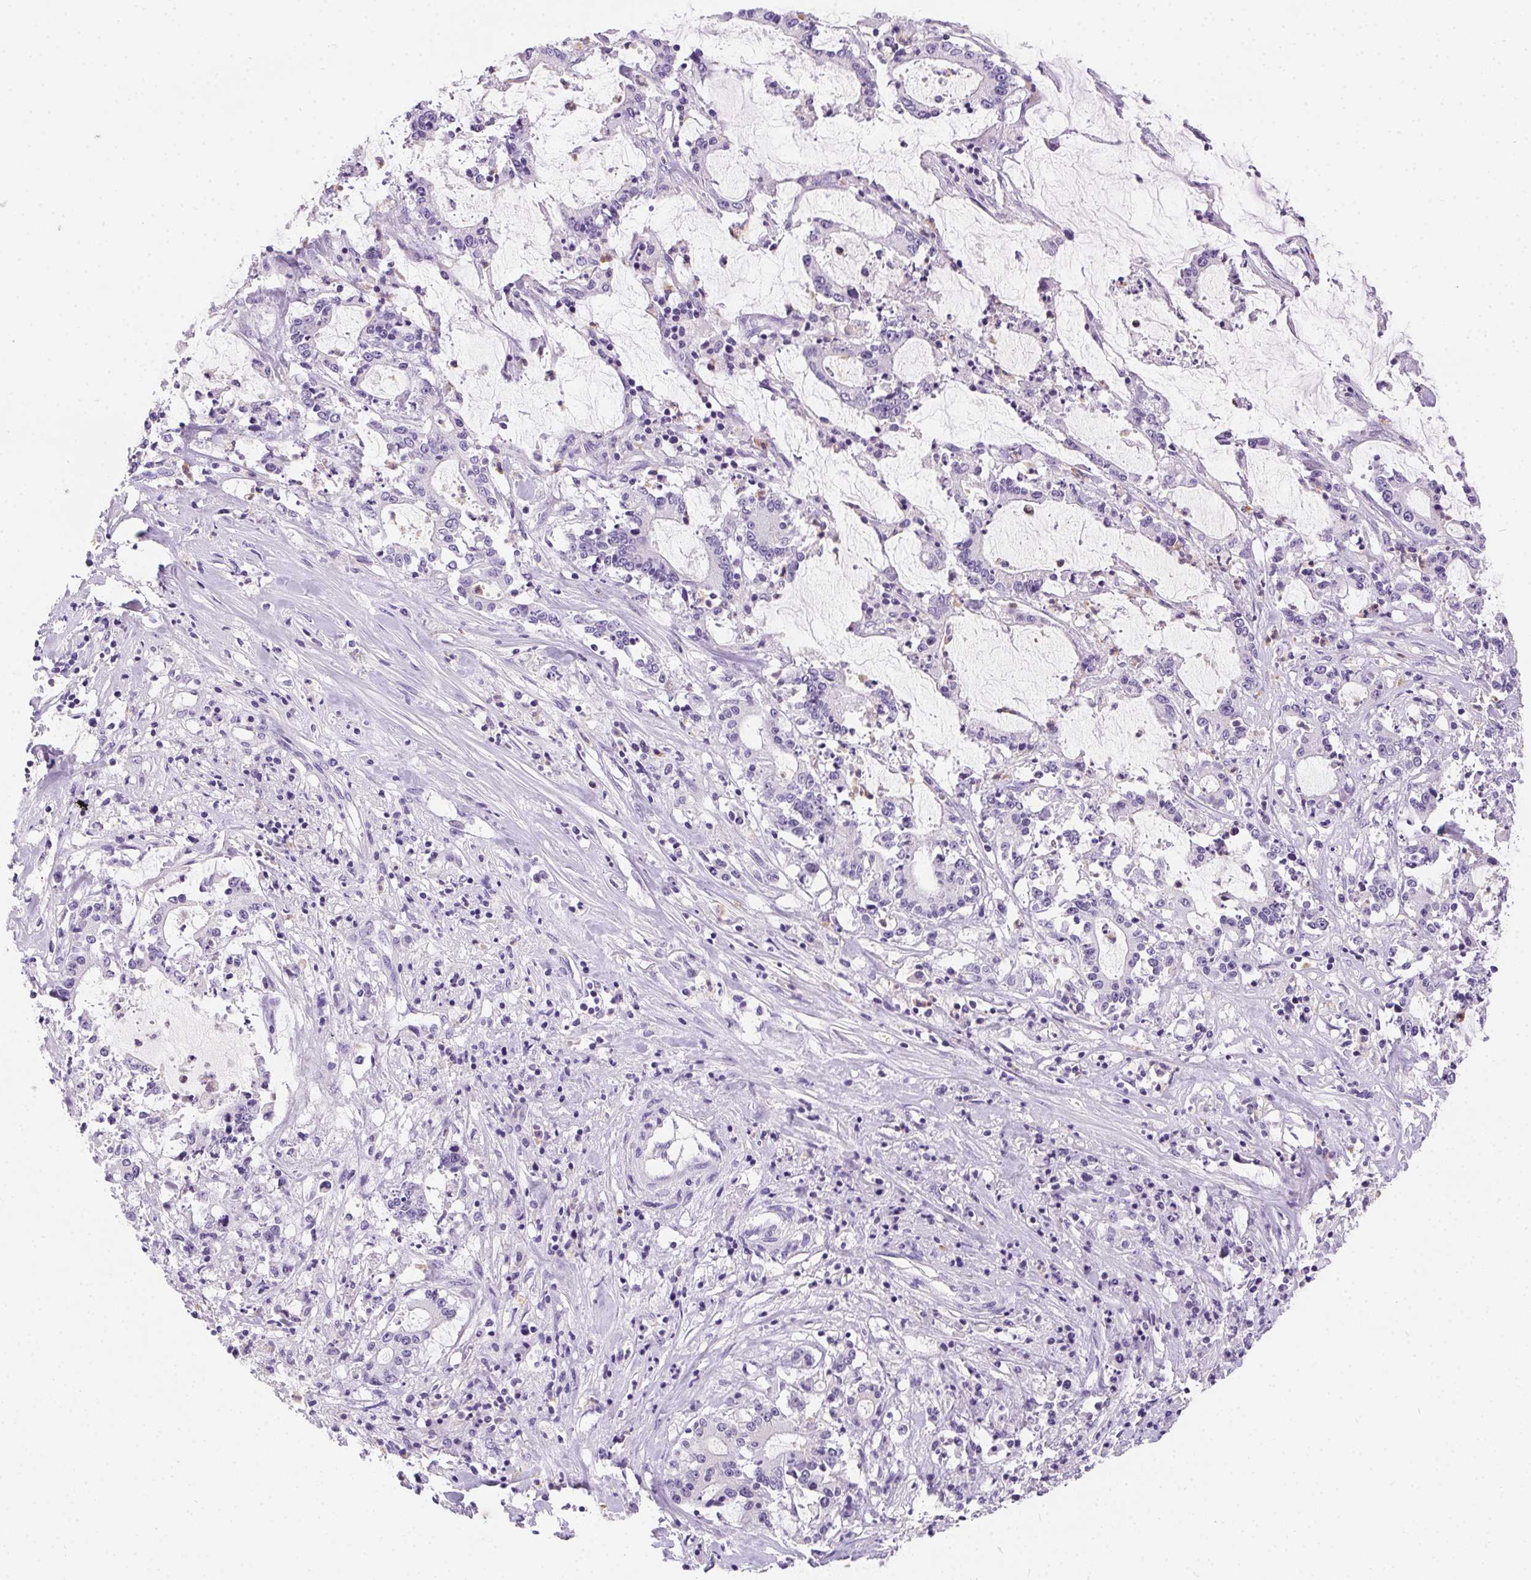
{"staining": {"intensity": "negative", "quantity": "none", "location": "none"}, "tissue": "stomach cancer", "cell_type": "Tumor cells", "image_type": "cancer", "snomed": [{"axis": "morphology", "description": "Adenocarcinoma, NOS"}, {"axis": "topography", "description": "Stomach, upper"}], "caption": "Immunohistochemistry micrograph of neoplastic tissue: human adenocarcinoma (stomach) stained with DAB displays no significant protein staining in tumor cells.", "gene": "SSTR4", "patient": {"sex": "male", "age": 68}}